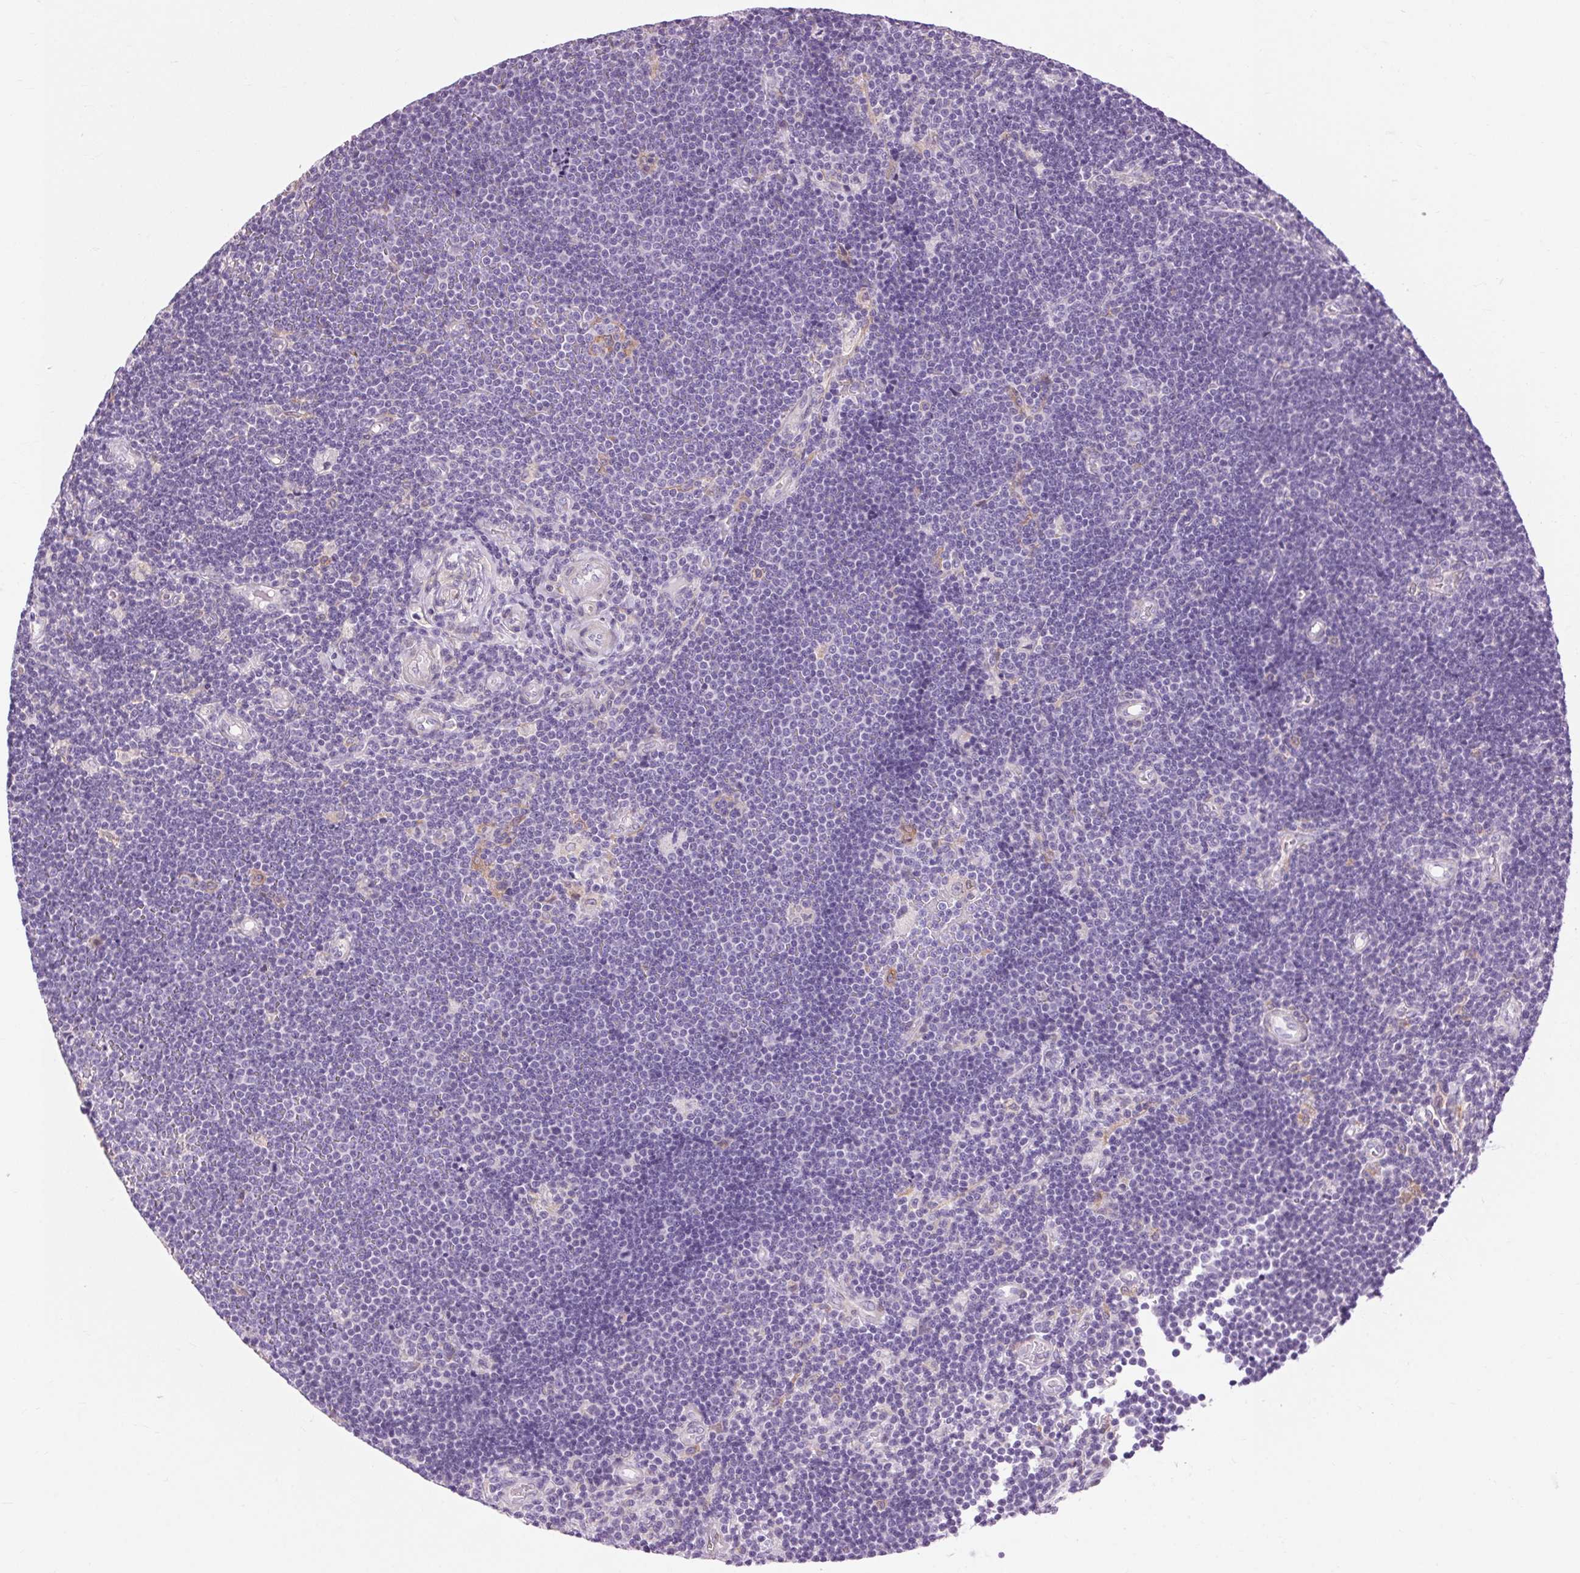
{"staining": {"intensity": "negative", "quantity": "none", "location": "none"}, "tissue": "lymphoma", "cell_type": "Tumor cells", "image_type": "cancer", "snomed": [{"axis": "morphology", "description": "Malignant lymphoma, non-Hodgkin's type, Low grade"}, {"axis": "topography", "description": "Brain"}], "caption": "Immunohistochemistry (IHC) photomicrograph of neoplastic tissue: human lymphoma stained with DAB (3,3'-diaminobenzidine) shows no significant protein positivity in tumor cells.", "gene": "SOWAHC", "patient": {"sex": "female", "age": 66}}